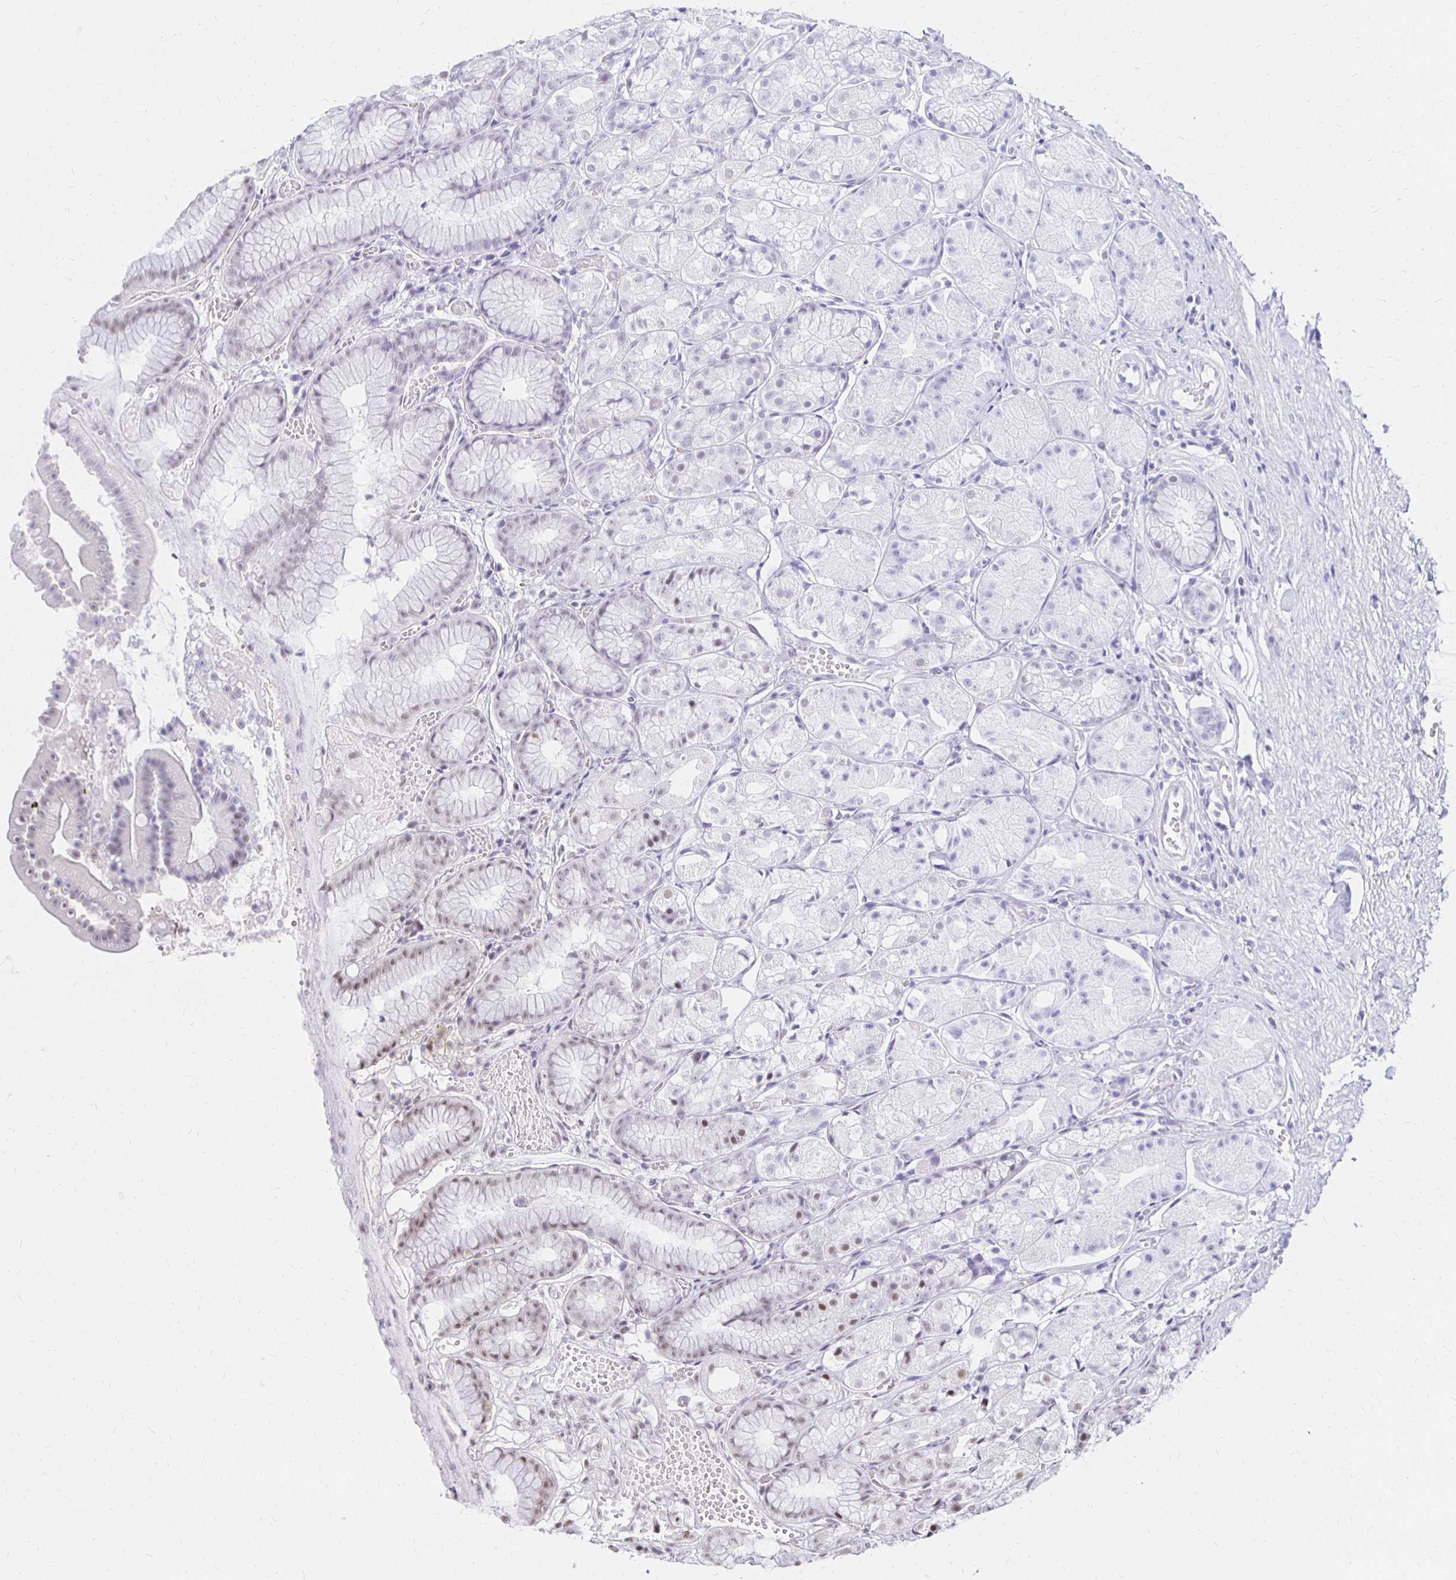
{"staining": {"intensity": "moderate", "quantity": "<25%", "location": "nuclear"}, "tissue": "stomach", "cell_type": "Glandular cells", "image_type": "normal", "snomed": [{"axis": "morphology", "description": "Normal tissue, NOS"}, {"axis": "topography", "description": "Stomach"}], "caption": "Protein analysis of unremarkable stomach reveals moderate nuclear staining in about <25% of glandular cells.", "gene": "ZNF579", "patient": {"sex": "male", "age": 70}}